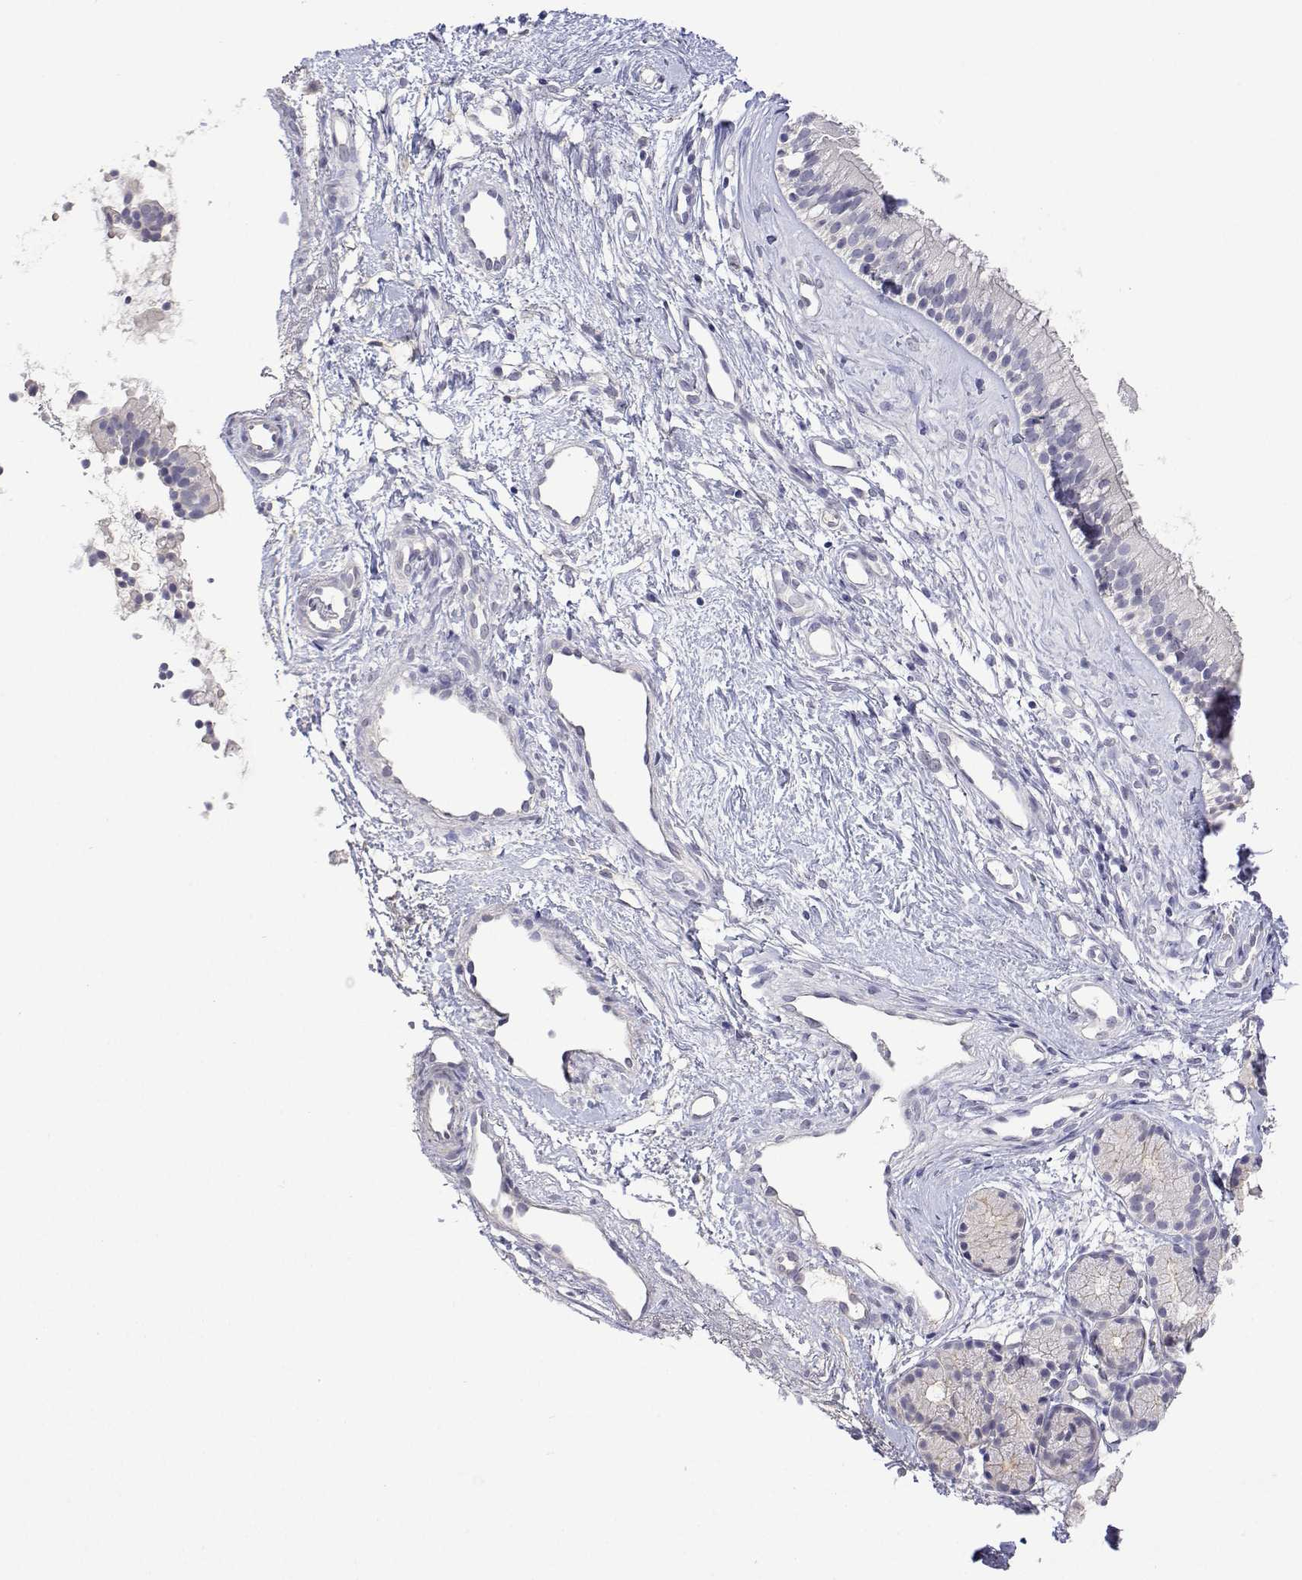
{"staining": {"intensity": "negative", "quantity": "none", "location": "none"}, "tissue": "nasopharynx", "cell_type": "Respiratory epithelial cells", "image_type": "normal", "snomed": [{"axis": "morphology", "description": "Normal tissue, NOS"}, {"axis": "topography", "description": "Nasopharynx"}], "caption": "This image is of benign nasopharynx stained with immunohistochemistry to label a protein in brown with the nuclei are counter-stained blue. There is no staining in respiratory epithelial cells.", "gene": "PLCB1", "patient": {"sex": "male", "age": 58}}